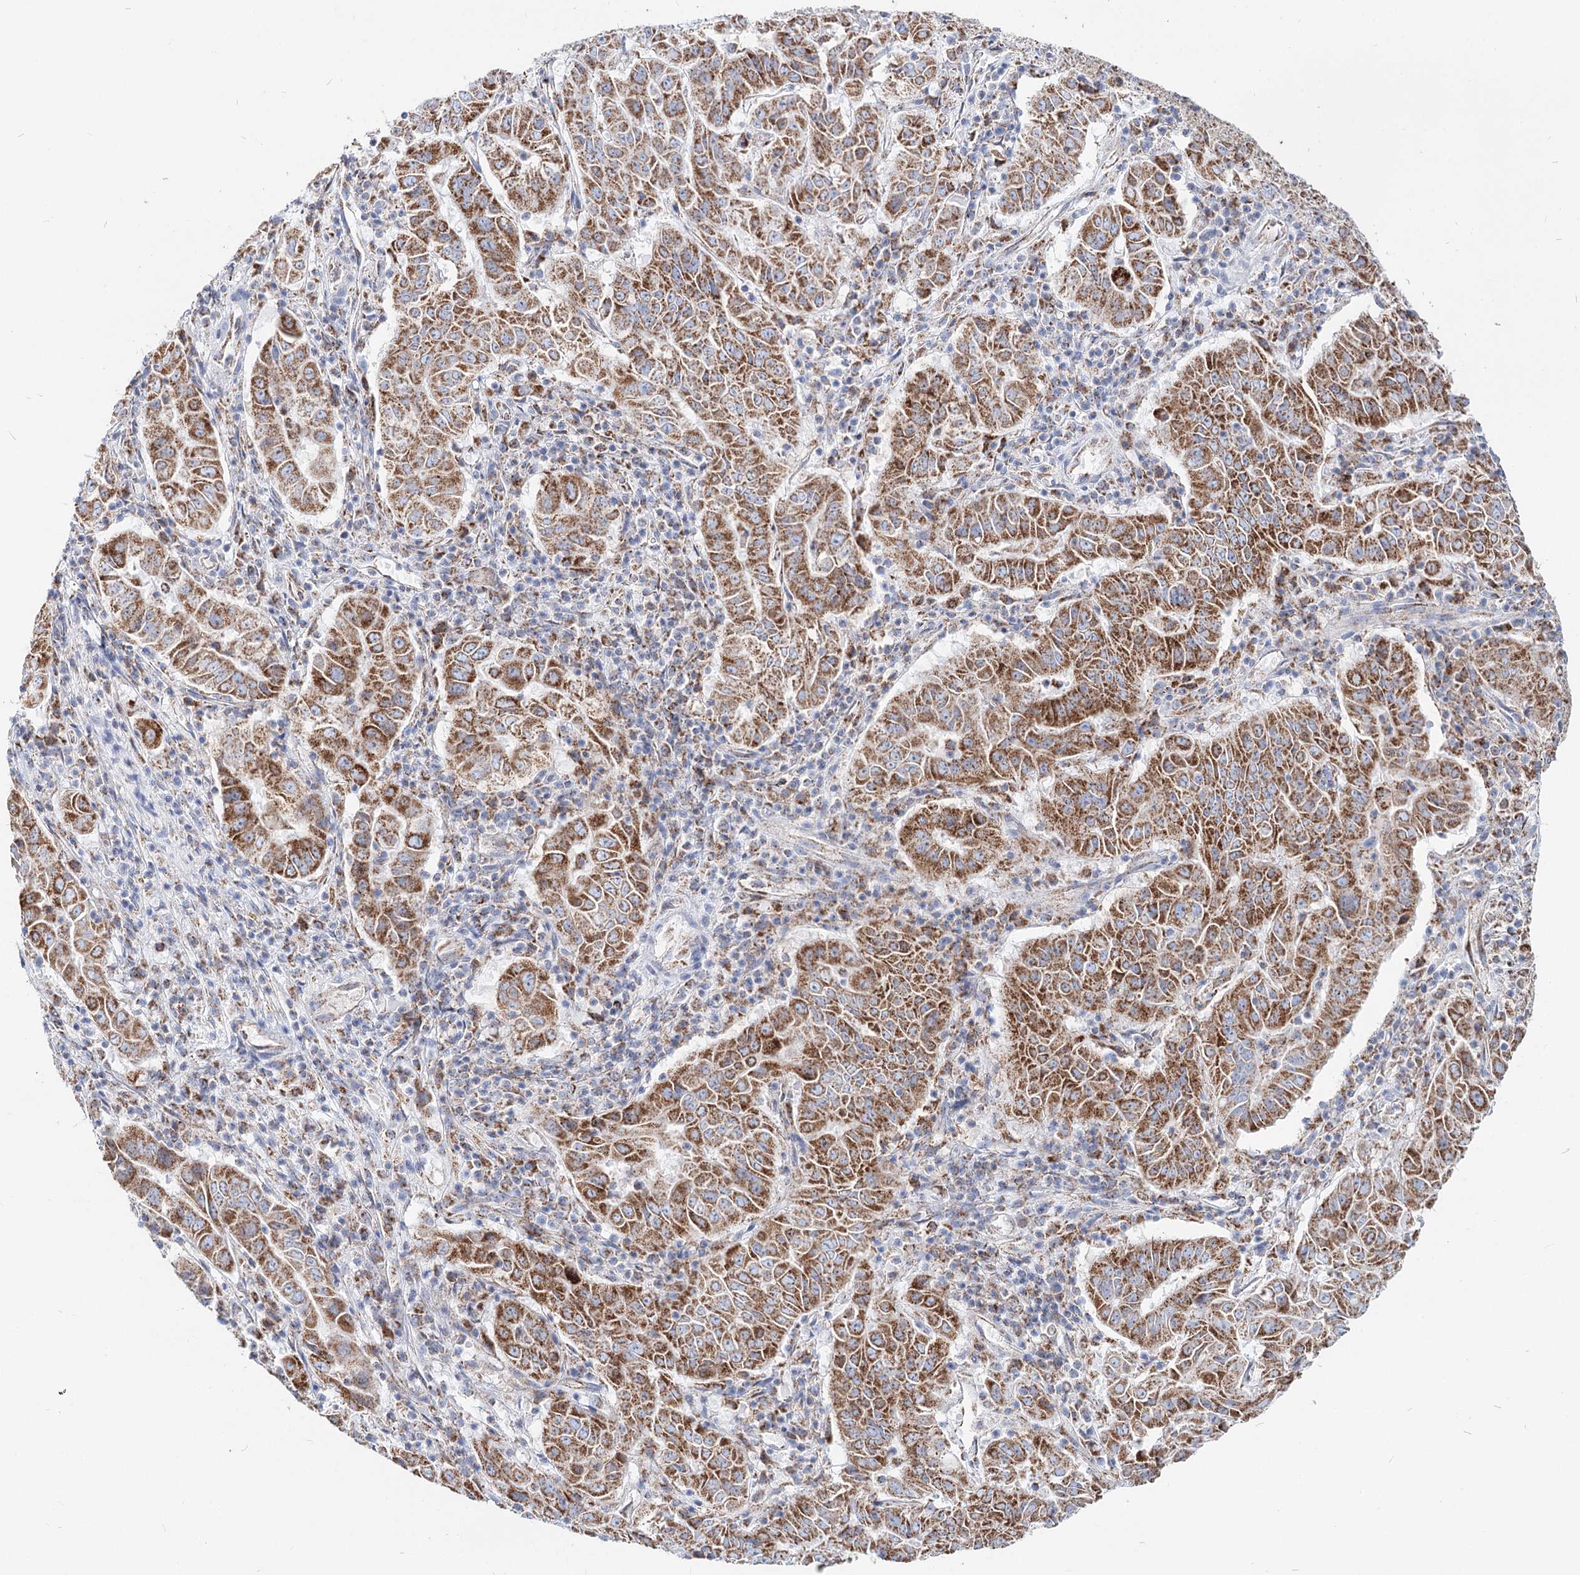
{"staining": {"intensity": "moderate", "quantity": ">75%", "location": "cytoplasmic/membranous"}, "tissue": "pancreatic cancer", "cell_type": "Tumor cells", "image_type": "cancer", "snomed": [{"axis": "morphology", "description": "Adenocarcinoma, NOS"}, {"axis": "topography", "description": "Pancreas"}], "caption": "A medium amount of moderate cytoplasmic/membranous staining is appreciated in about >75% of tumor cells in pancreatic adenocarcinoma tissue. (DAB (3,3'-diaminobenzidine) IHC, brown staining for protein, blue staining for nuclei).", "gene": "MCCC2", "patient": {"sex": "male", "age": 63}}